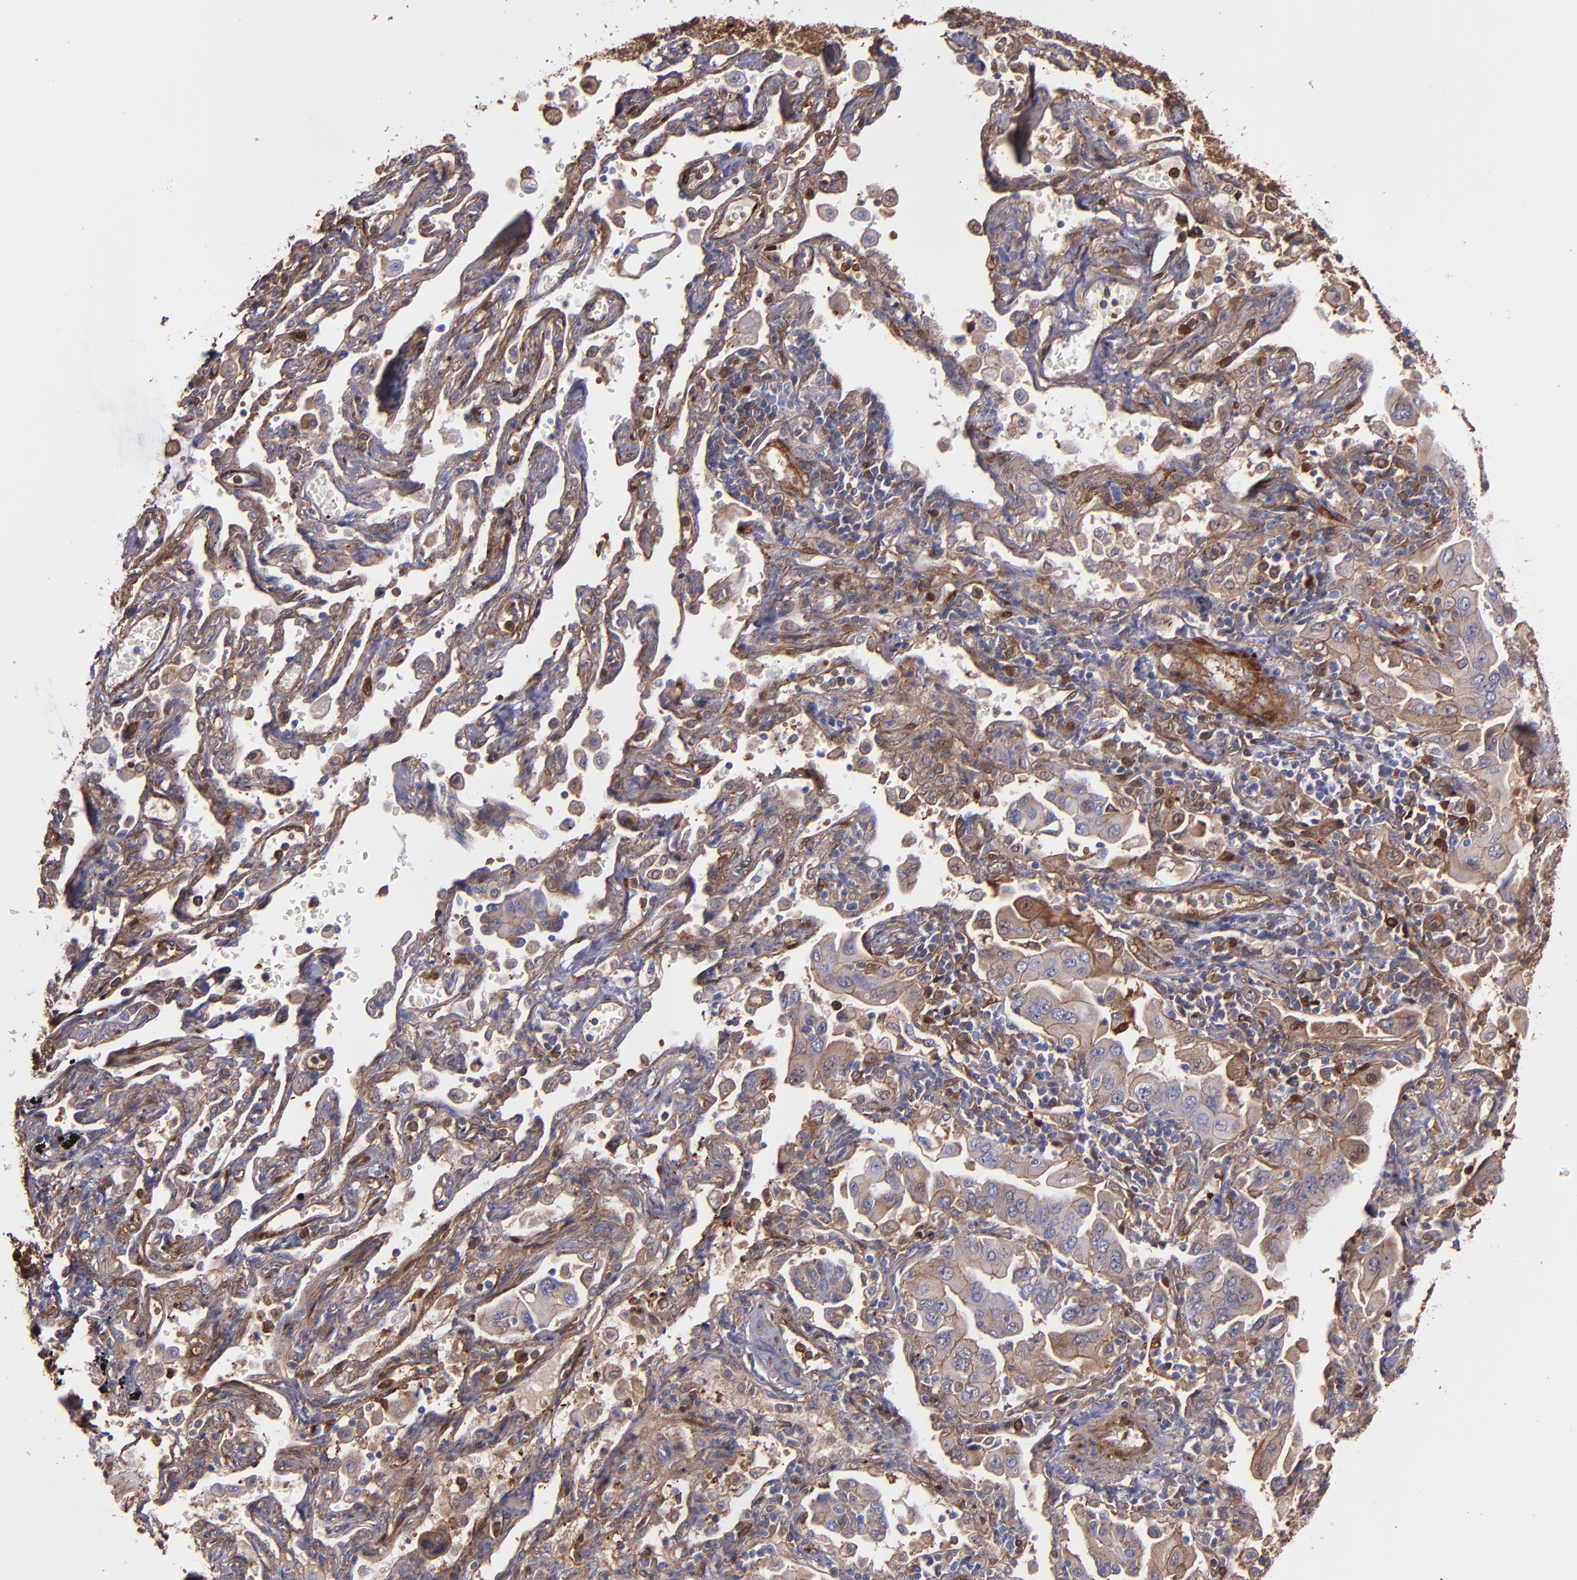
{"staining": {"intensity": "moderate", "quantity": ">75%", "location": "cytoplasmic/membranous"}, "tissue": "lung cancer", "cell_type": "Tumor cells", "image_type": "cancer", "snomed": [{"axis": "morphology", "description": "Adenocarcinoma, NOS"}, {"axis": "topography", "description": "Lung"}], "caption": "Immunohistochemistry of lung adenocarcinoma displays medium levels of moderate cytoplasmic/membranous staining in about >75% of tumor cells. The staining was performed using DAB (3,3'-diaminobenzidine) to visualize the protein expression in brown, while the nuclei were stained in blue with hematoxylin (Magnification: 20x).", "gene": "VCL", "patient": {"sex": "female", "age": 65}}